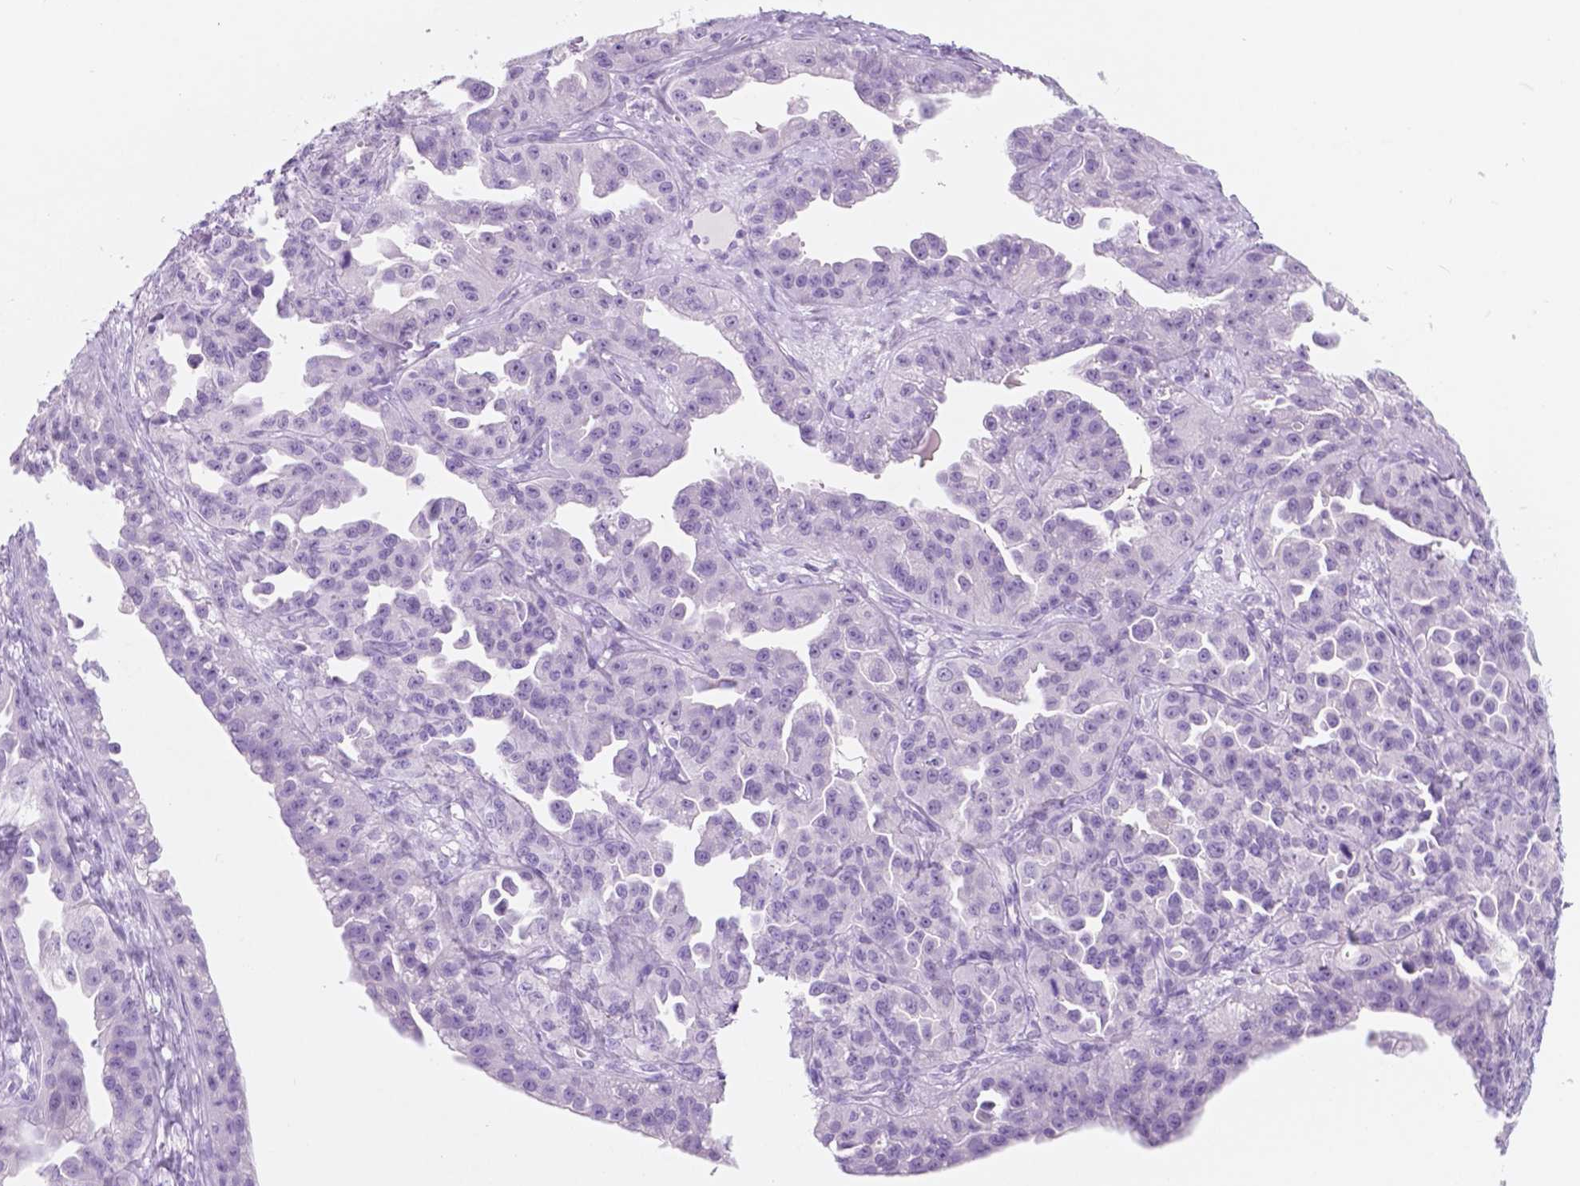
{"staining": {"intensity": "negative", "quantity": "none", "location": "none"}, "tissue": "ovarian cancer", "cell_type": "Tumor cells", "image_type": "cancer", "snomed": [{"axis": "morphology", "description": "Cystadenocarcinoma, serous, NOS"}, {"axis": "topography", "description": "Ovary"}], "caption": "DAB (3,3'-diaminobenzidine) immunohistochemical staining of ovarian serous cystadenocarcinoma displays no significant expression in tumor cells.", "gene": "CUZD1", "patient": {"sex": "female", "age": 75}}